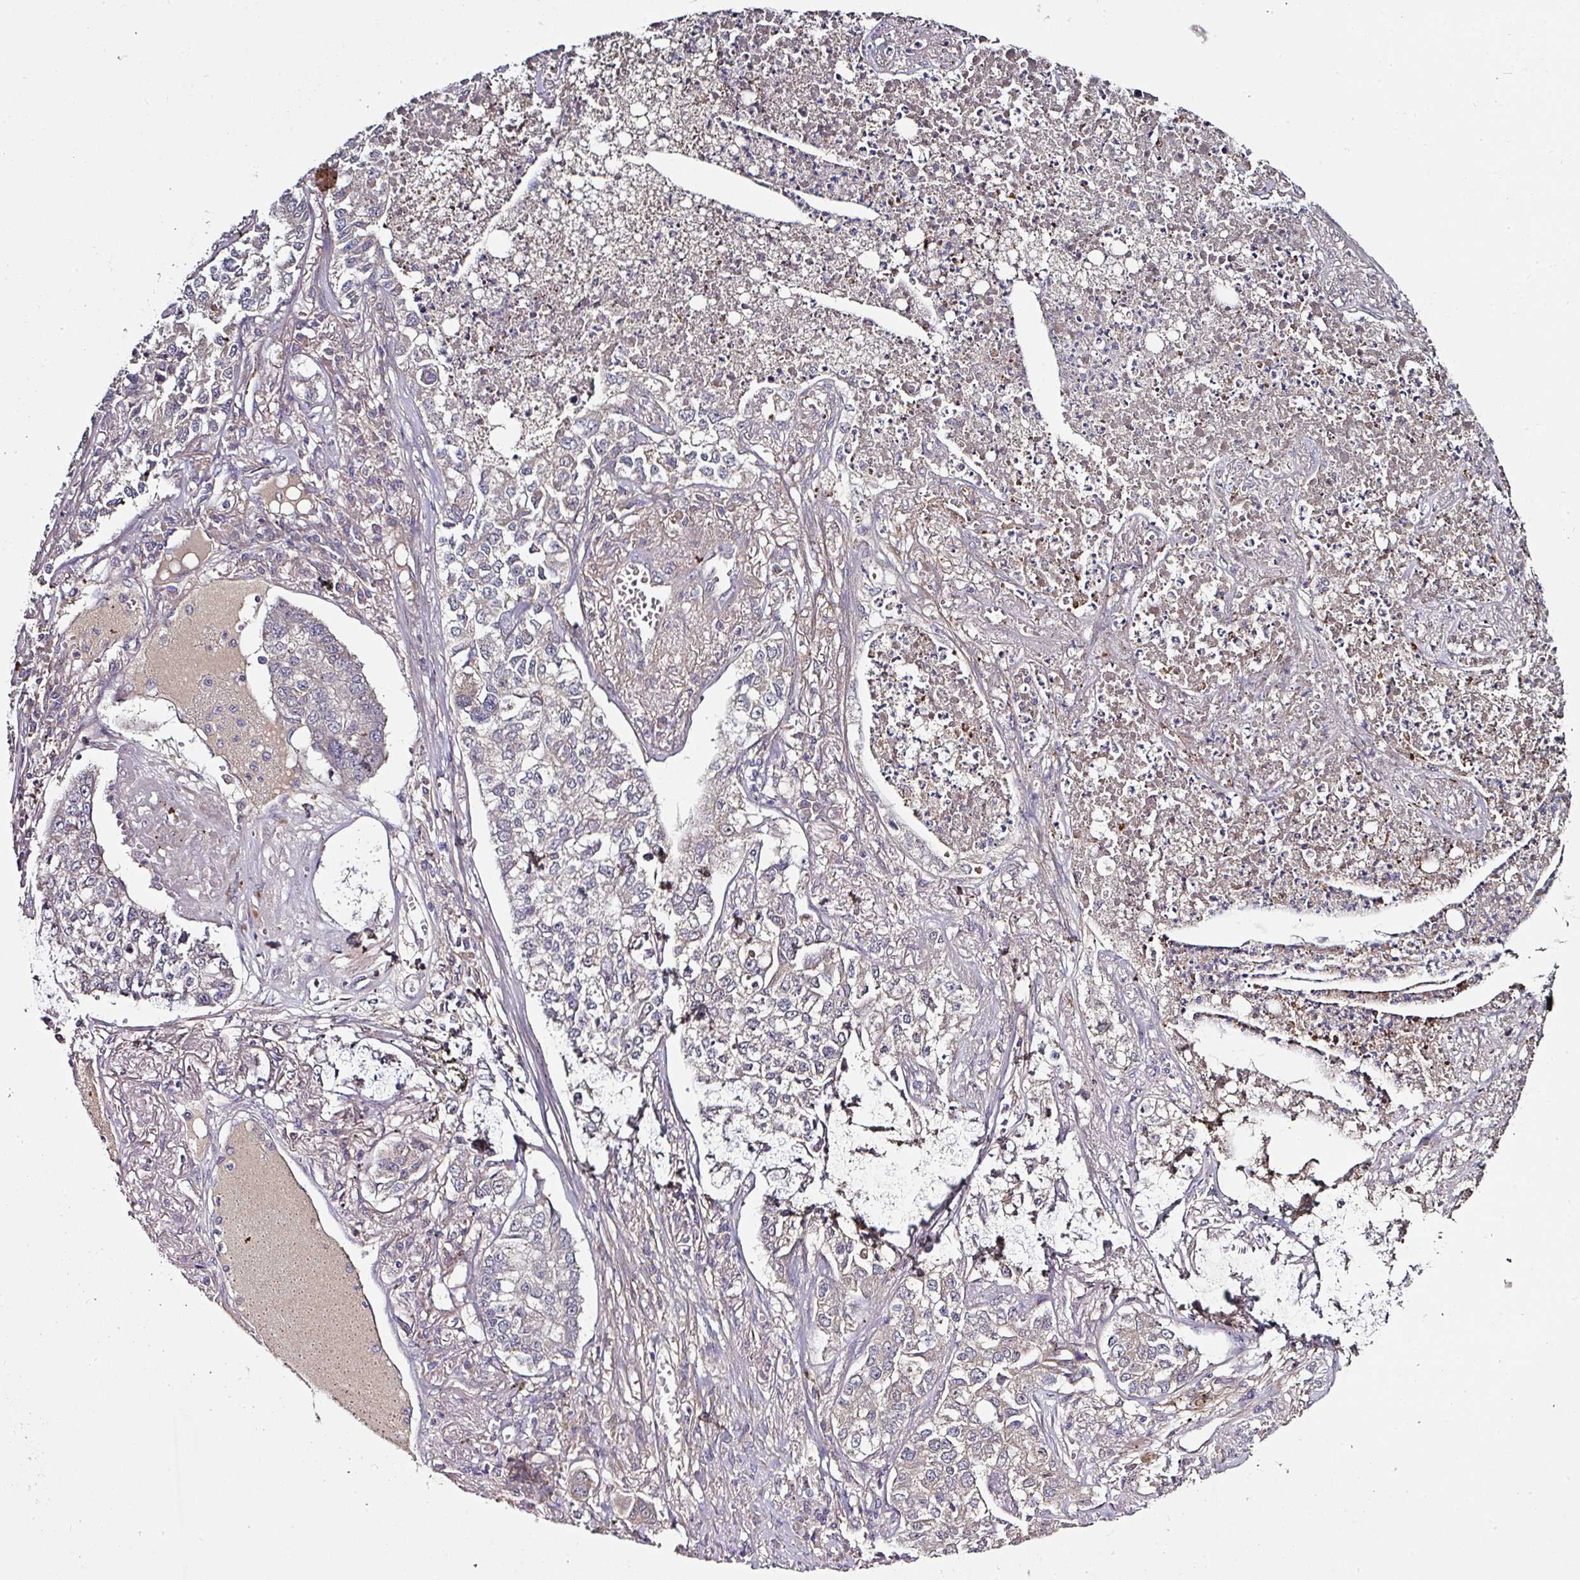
{"staining": {"intensity": "negative", "quantity": "none", "location": "none"}, "tissue": "lung cancer", "cell_type": "Tumor cells", "image_type": "cancer", "snomed": [{"axis": "morphology", "description": "Adenocarcinoma, NOS"}, {"axis": "topography", "description": "Lung"}], "caption": "An image of lung cancer stained for a protein shows no brown staining in tumor cells.", "gene": "CTDSP2", "patient": {"sex": "male", "age": 49}}